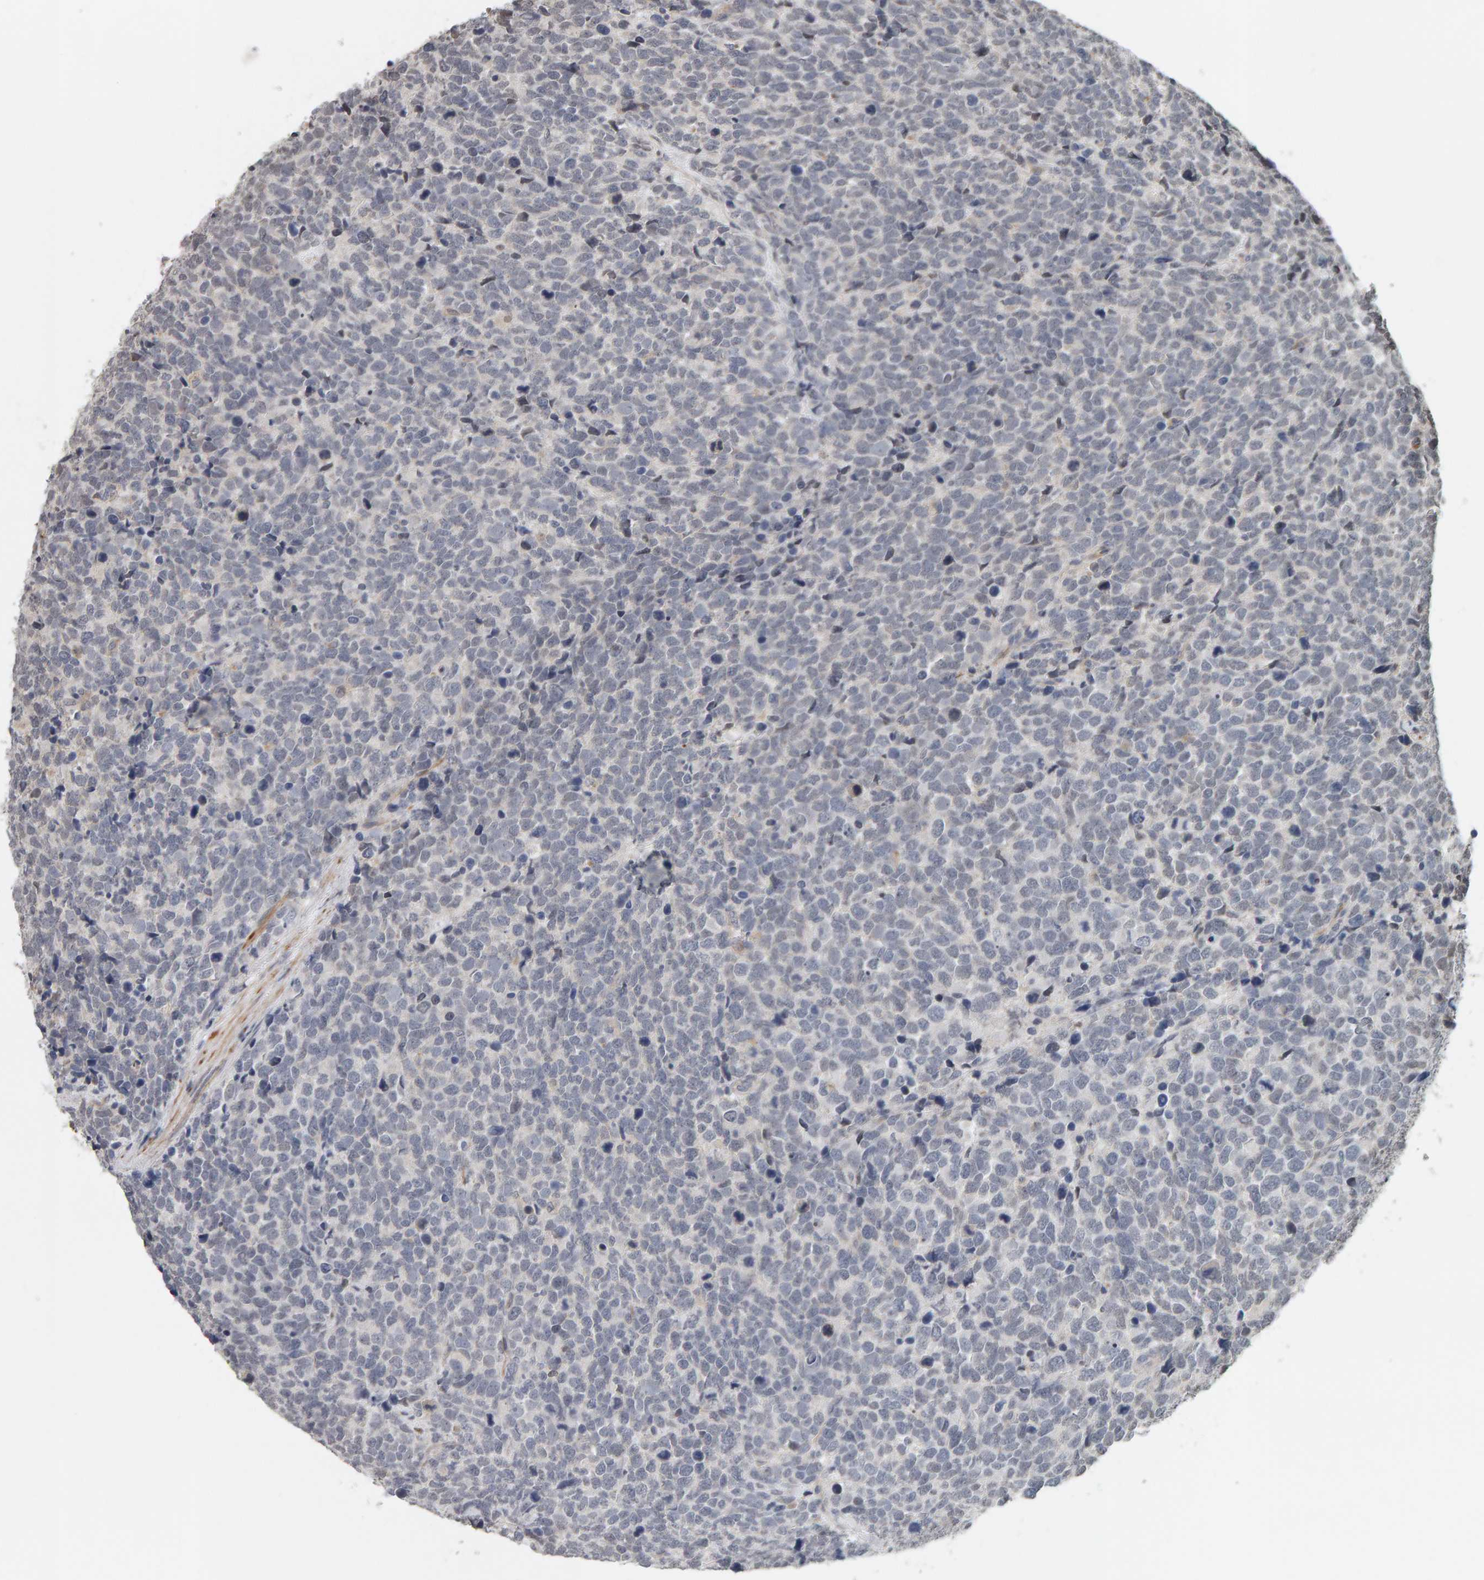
{"staining": {"intensity": "negative", "quantity": "none", "location": "none"}, "tissue": "urothelial cancer", "cell_type": "Tumor cells", "image_type": "cancer", "snomed": [{"axis": "morphology", "description": "Urothelial carcinoma, High grade"}, {"axis": "topography", "description": "Urinary bladder"}], "caption": "DAB immunohistochemical staining of high-grade urothelial carcinoma displays no significant positivity in tumor cells. (Brightfield microscopy of DAB IHC at high magnification).", "gene": "TEFM", "patient": {"sex": "female", "age": 82}}